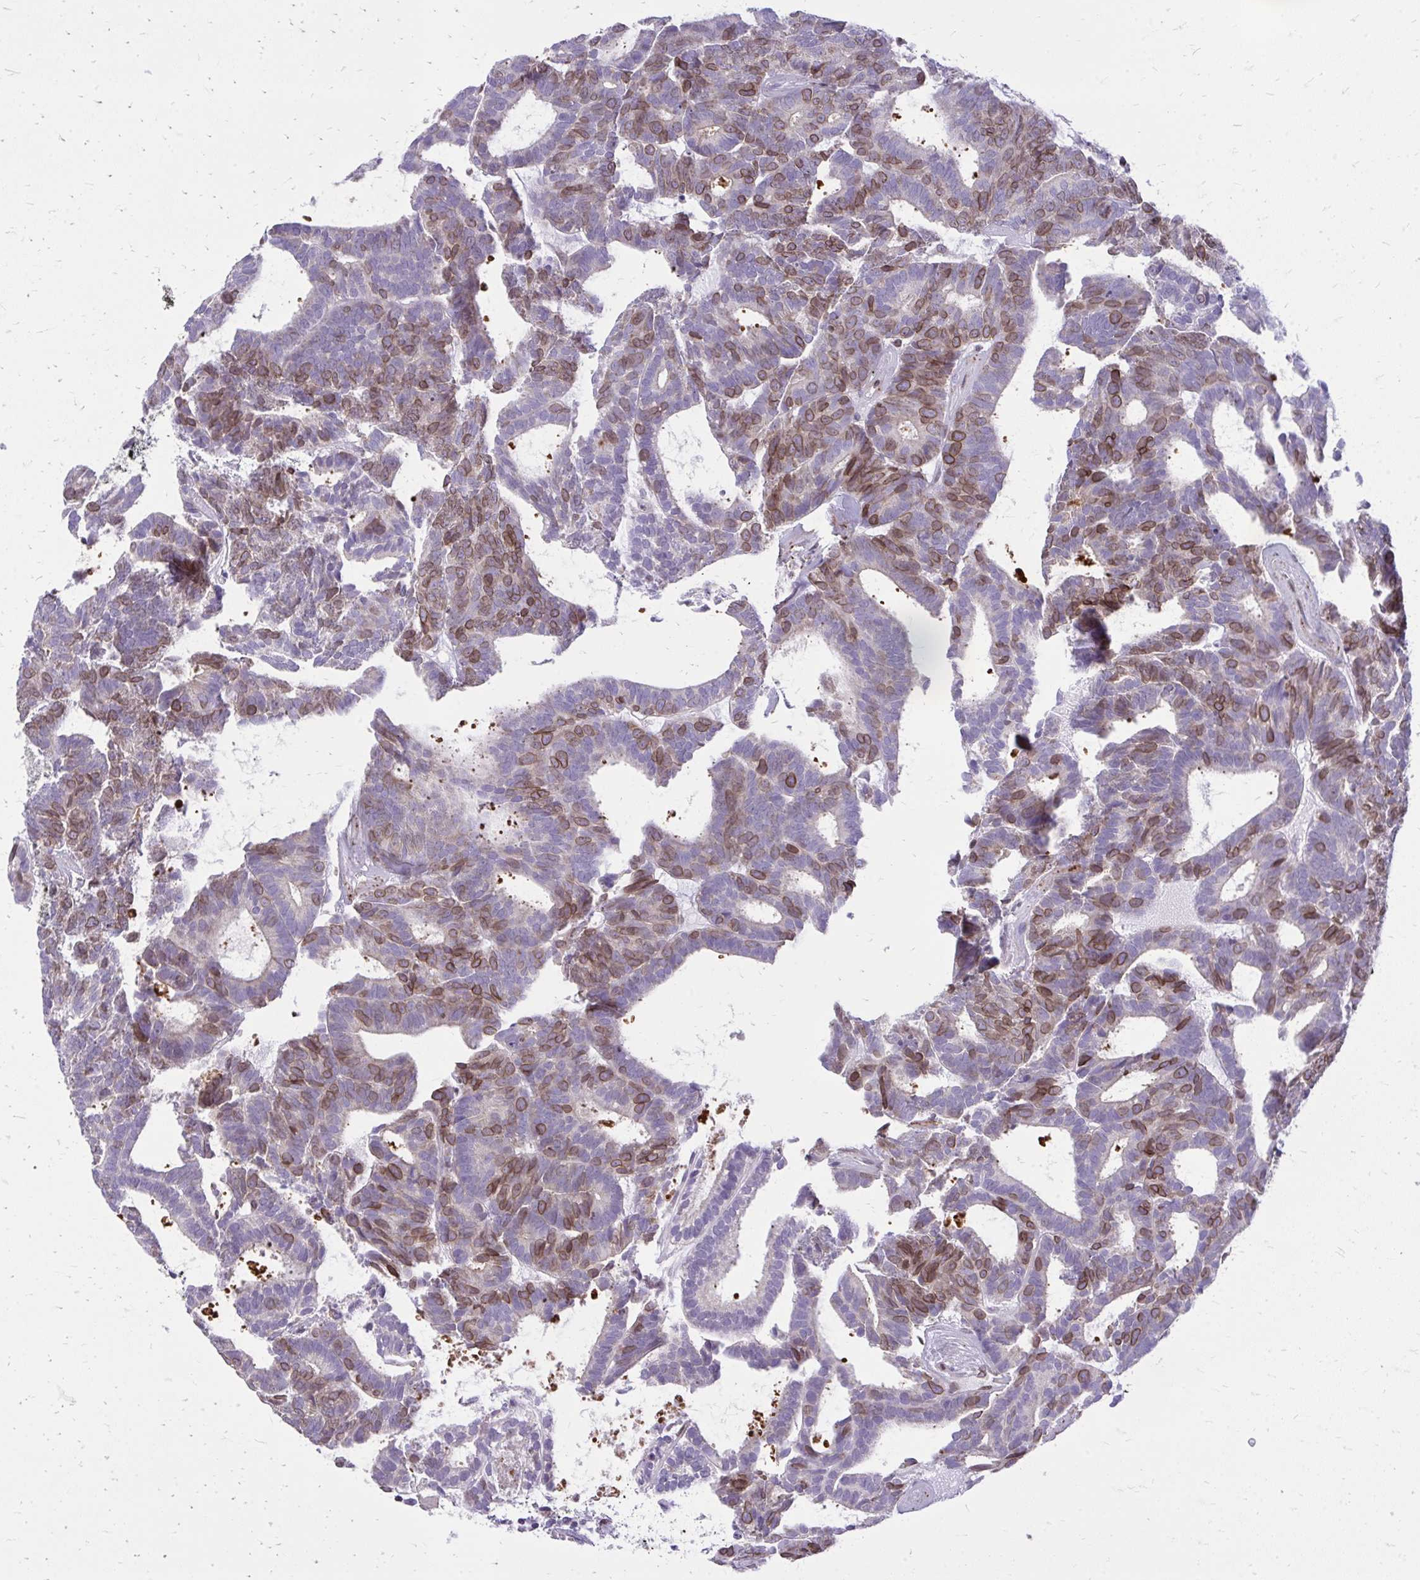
{"staining": {"intensity": "moderate", "quantity": "25%-75%", "location": "cytoplasmic/membranous,nuclear"}, "tissue": "head and neck cancer", "cell_type": "Tumor cells", "image_type": "cancer", "snomed": [{"axis": "morphology", "description": "Adenocarcinoma, NOS"}, {"axis": "topography", "description": "Head-Neck"}], "caption": "High-power microscopy captured an immunohistochemistry (IHC) histopathology image of head and neck cancer (adenocarcinoma), revealing moderate cytoplasmic/membranous and nuclear positivity in about 25%-75% of tumor cells.", "gene": "RPS6KA2", "patient": {"sex": "female", "age": 81}}